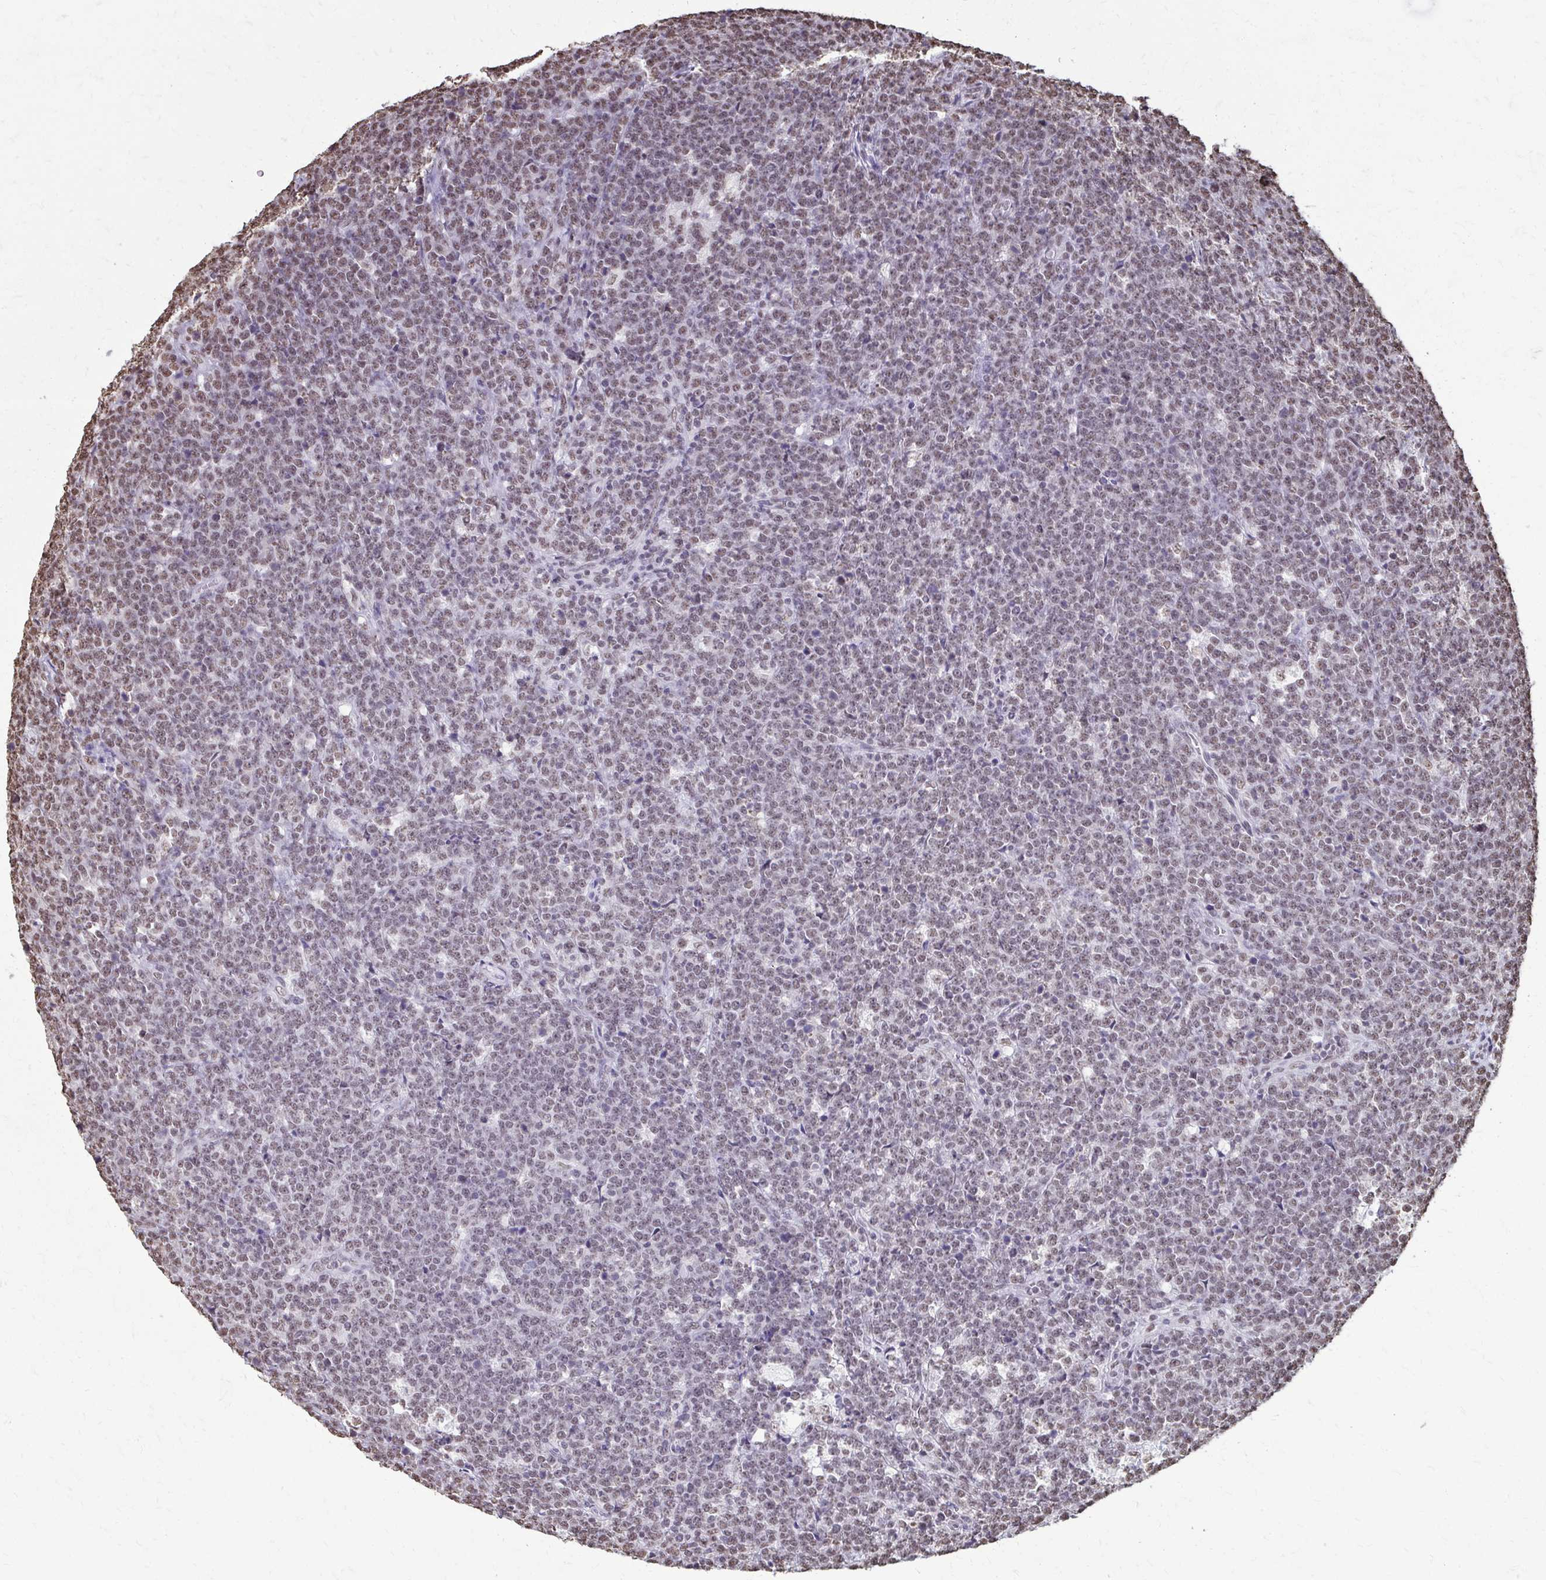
{"staining": {"intensity": "weak", "quantity": "25%-75%", "location": "nuclear"}, "tissue": "lymphoma", "cell_type": "Tumor cells", "image_type": "cancer", "snomed": [{"axis": "morphology", "description": "Malignant lymphoma, non-Hodgkin's type, High grade"}, {"axis": "topography", "description": "Small intestine"}, {"axis": "topography", "description": "Colon"}], "caption": "Brown immunohistochemical staining in human malignant lymphoma, non-Hodgkin's type (high-grade) exhibits weak nuclear expression in approximately 25%-75% of tumor cells. (Stains: DAB (3,3'-diaminobenzidine) in brown, nuclei in blue, Microscopy: brightfield microscopy at high magnification).", "gene": "SNRPA", "patient": {"sex": "male", "age": 8}}